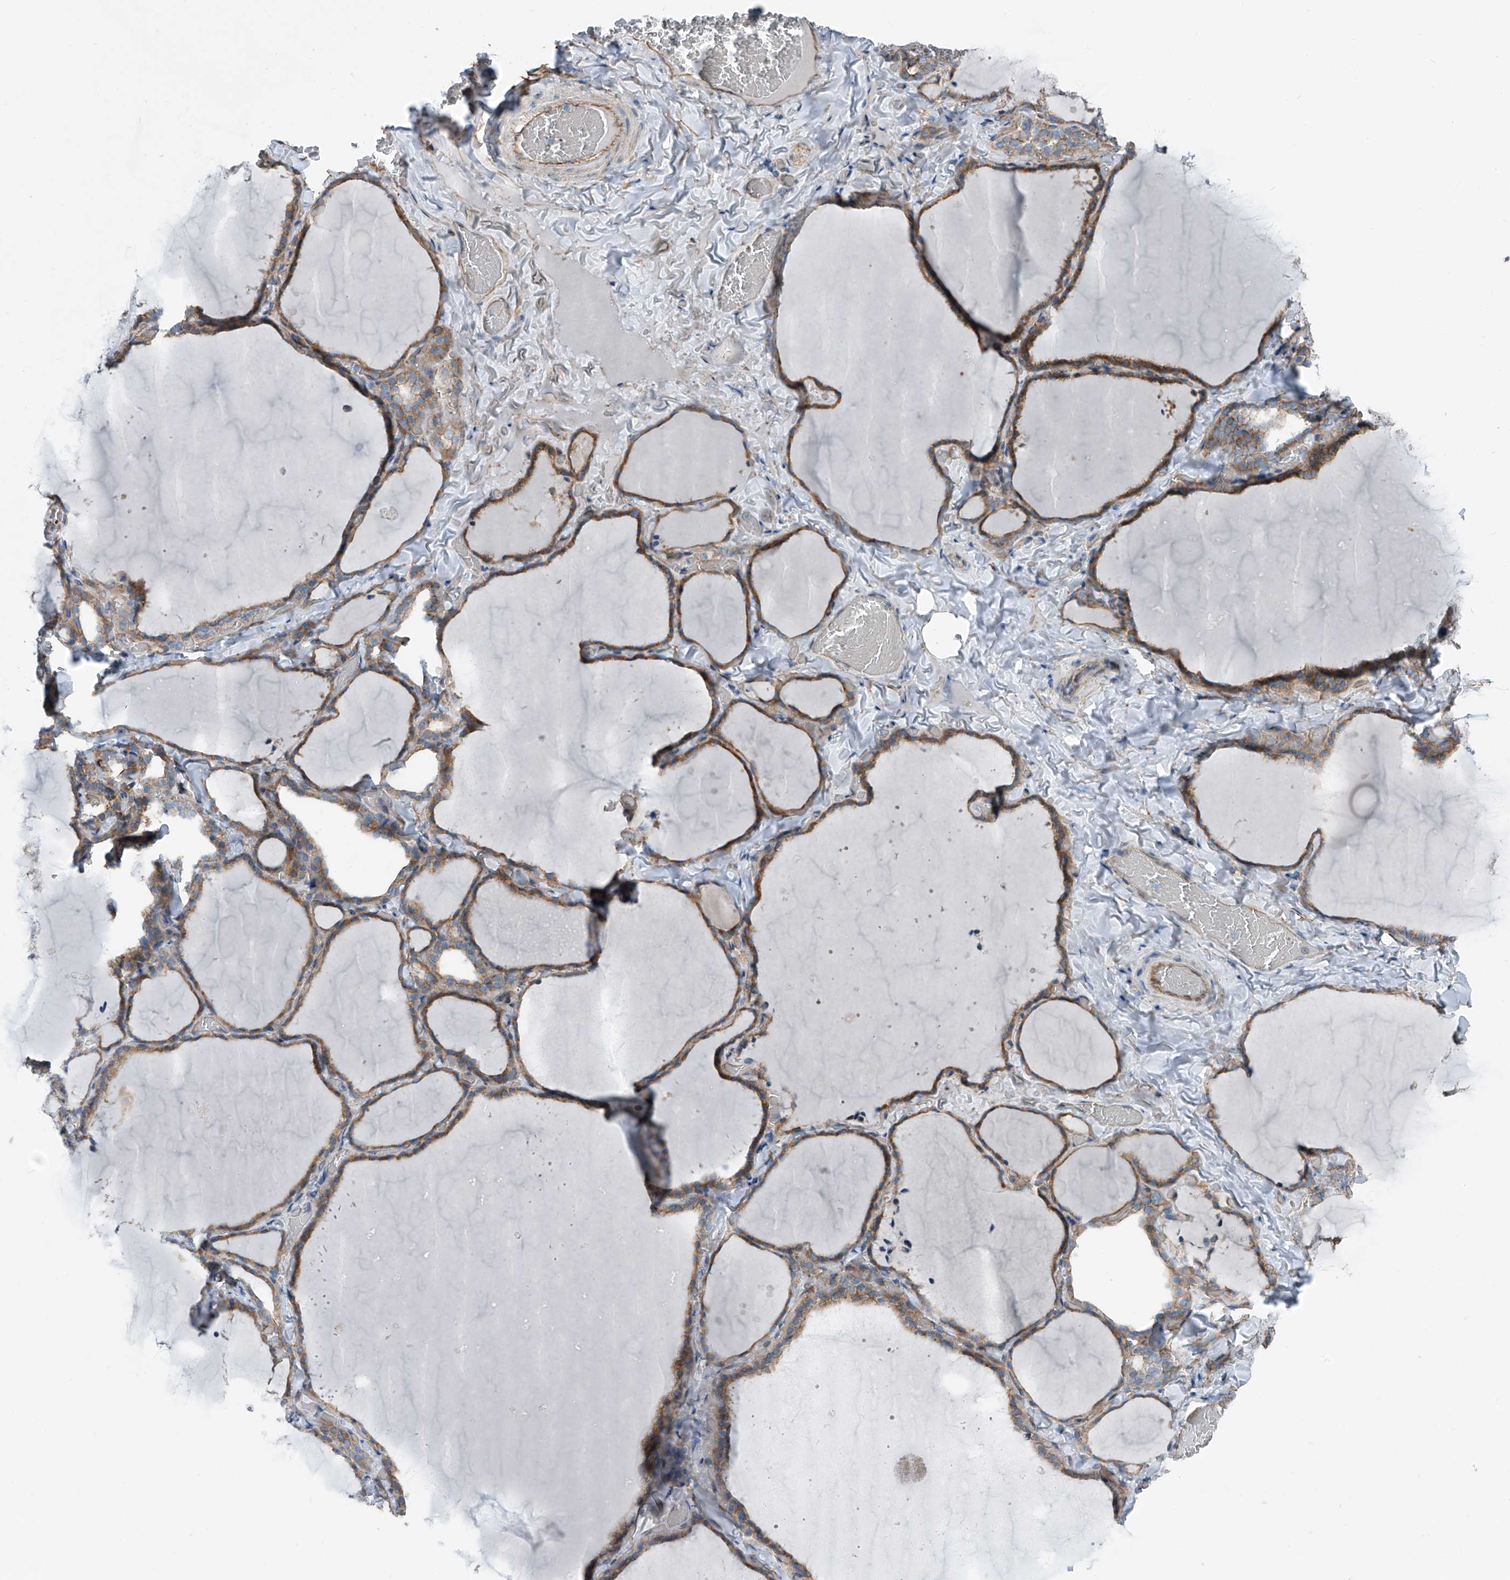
{"staining": {"intensity": "moderate", "quantity": ">75%", "location": "cytoplasmic/membranous"}, "tissue": "thyroid gland", "cell_type": "Glandular cells", "image_type": "normal", "snomed": [{"axis": "morphology", "description": "Normal tissue, NOS"}, {"axis": "topography", "description": "Thyroid gland"}], "caption": "Immunohistochemistry (IHC) staining of normal thyroid gland, which shows medium levels of moderate cytoplasmic/membranous expression in about >75% of glandular cells indicating moderate cytoplasmic/membranous protein positivity. The staining was performed using DAB (3,3'-diaminobenzidine) (brown) for protein detection and nuclei were counterstained in hematoxylin (blue).", "gene": "THEMIS2", "patient": {"sex": "female", "age": 22}}